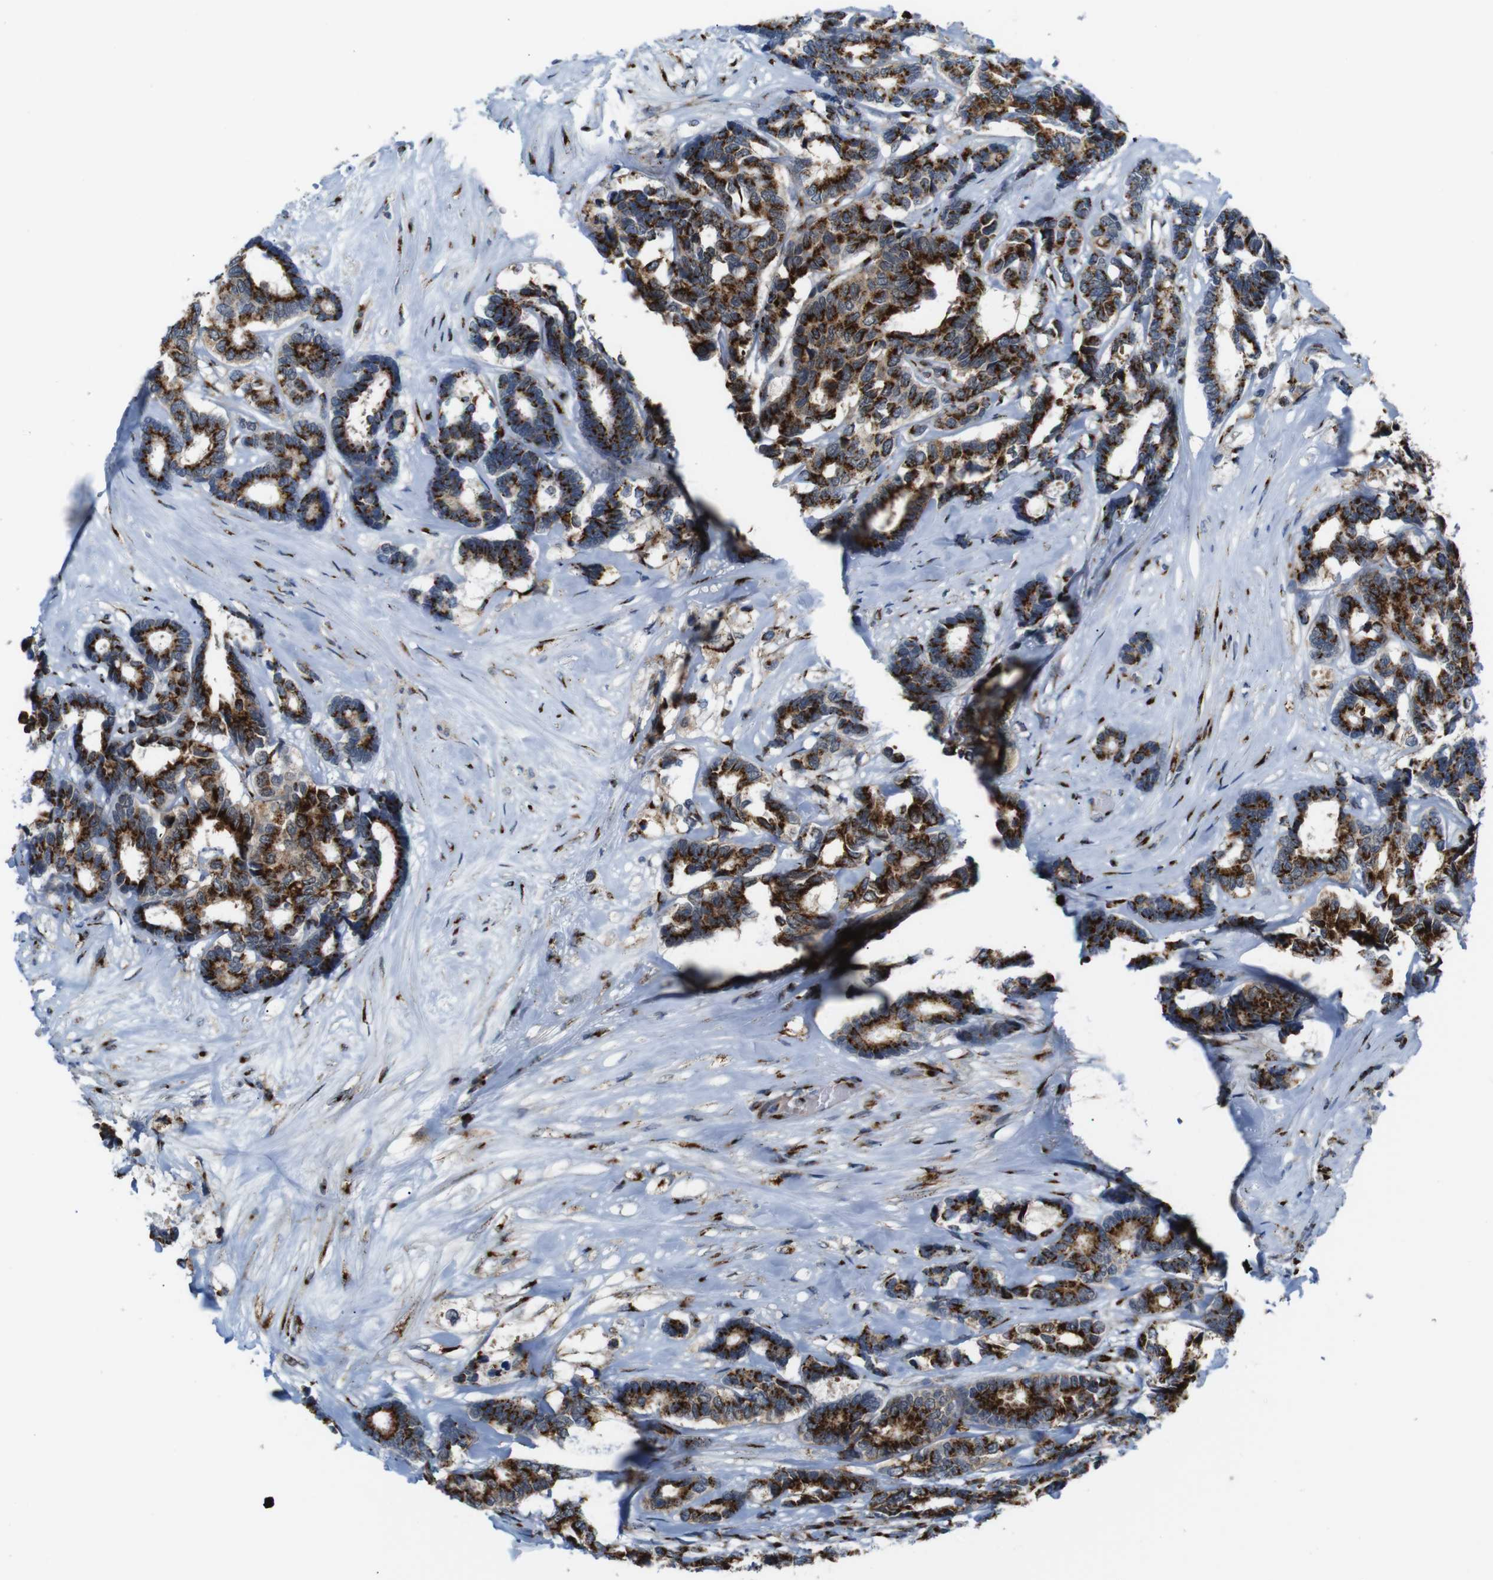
{"staining": {"intensity": "strong", "quantity": ">75%", "location": "cytoplasmic/membranous"}, "tissue": "breast cancer", "cell_type": "Tumor cells", "image_type": "cancer", "snomed": [{"axis": "morphology", "description": "Duct carcinoma"}, {"axis": "topography", "description": "Breast"}], "caption": "Immunohistochemical staining of breast cancer demonstrates high levels of strong cytoplasmic/membranous protein positivity in about >75% of tumor cells.", "gene": "TGOLN2", "patient": {"sex": "female", "age": 87}}